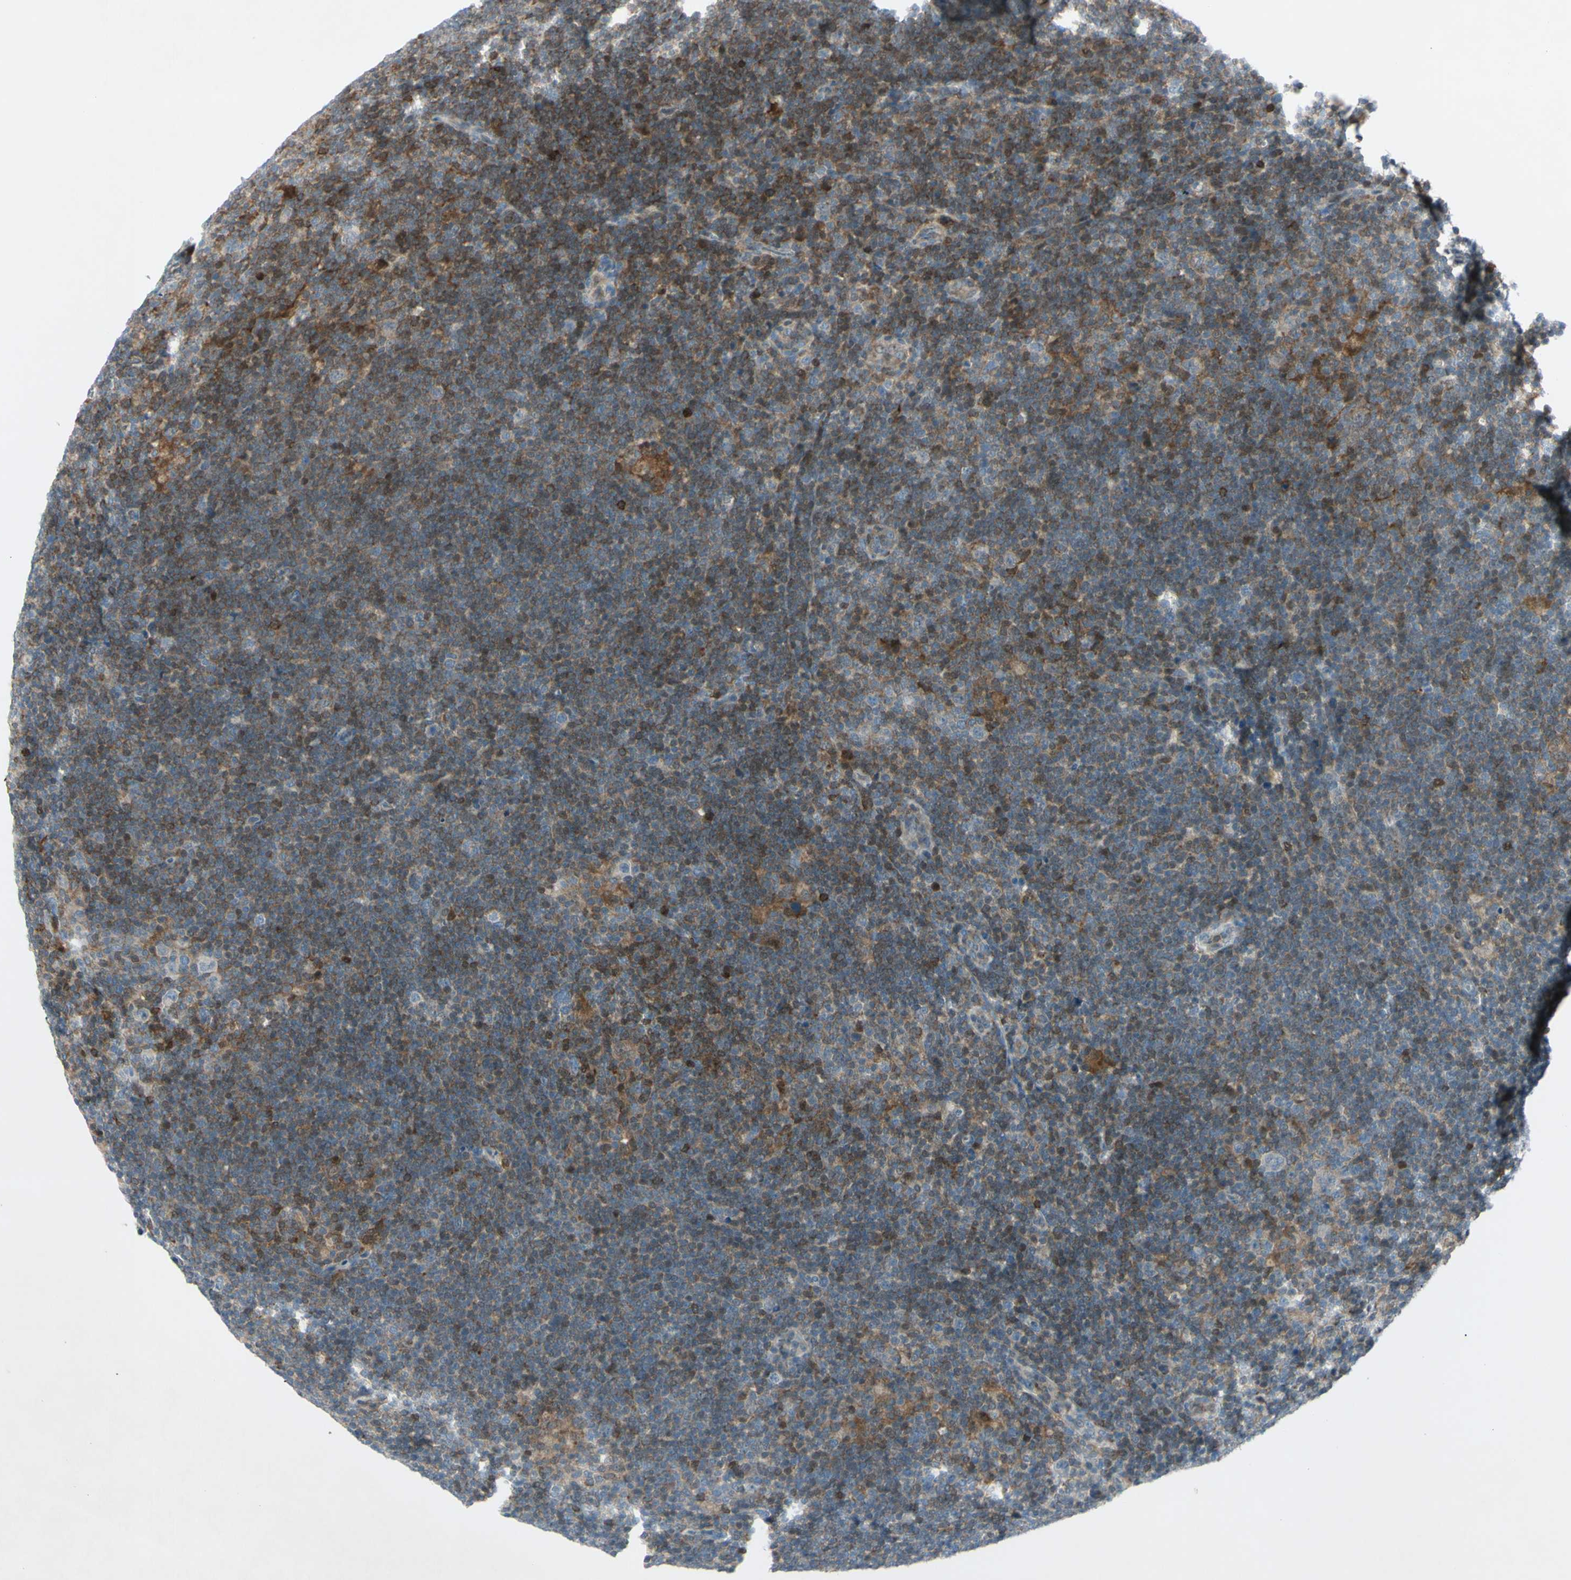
{"staining": {"intensity": "negative", "quantity": "none", "location": "none"}, "tissue": "lymphoma", "cell_type": "Tumor cells", "image_type": "cancer", "snomed": [{"axis": "morphology", "description": "Hodgkin's disease, NOS"}, {"axis": "topography", "description": "Lymph node"}], "caption": "Immunohistochemistry (IHC) photomicrograph of neoplastic tissue: lymphoma stained with DAB (3,3'-diaminobenzidine) exhibits no significant protein expression in tumor cells.", "gene": "C1orf159", "patient": {"sex": "female", "age": 57}}